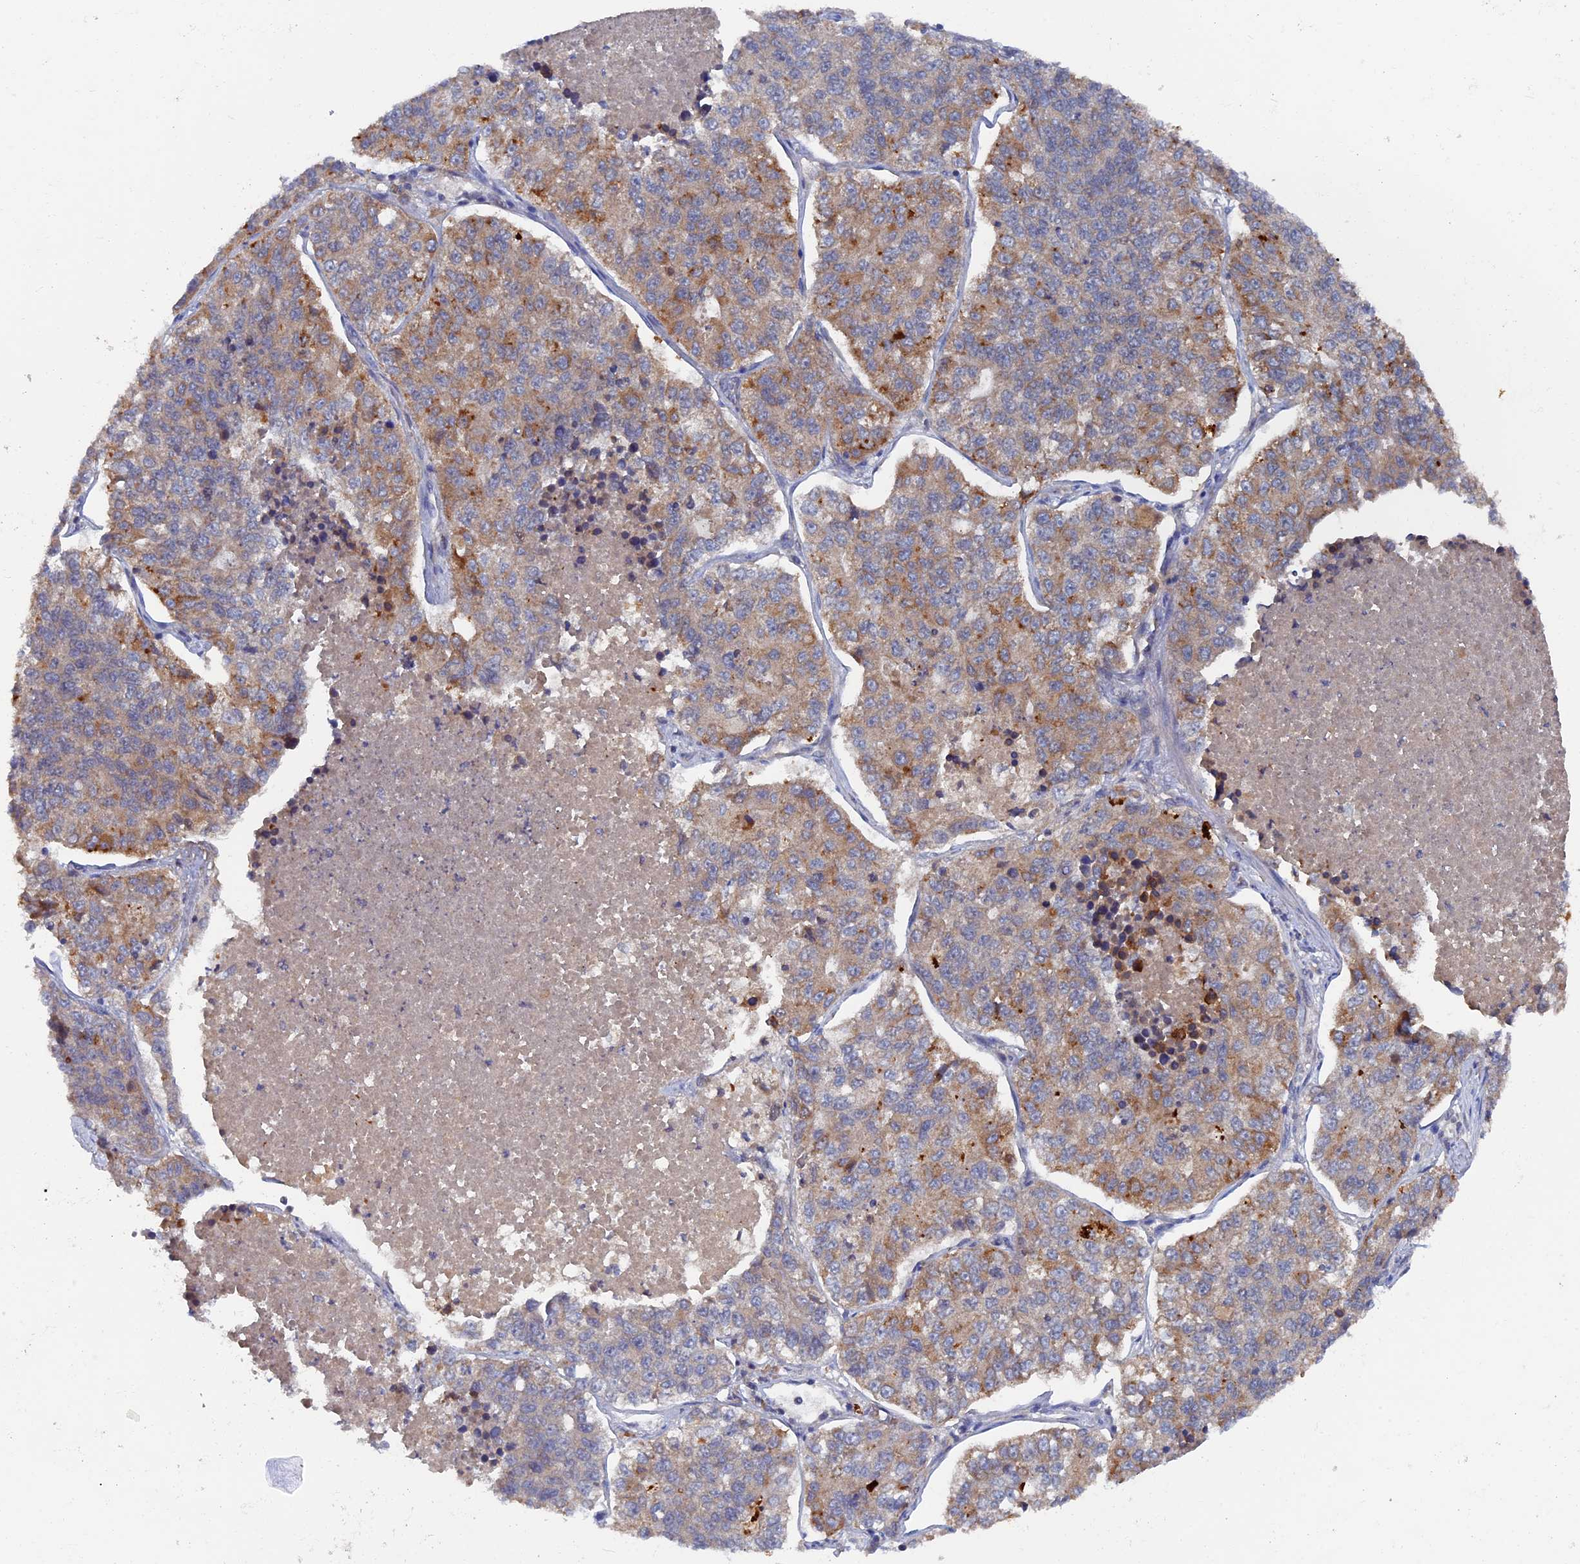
{"staining": {"intensity": "moderate", "quantity": "25%-75%", "location": "cytoplasmic/membranous"}, "tissue": "lung cancer", "cell_type": "Tumor cells", "image_type": "cancer", "snomed": [{"axis": "morphology", "description": "Adenocarcinoma, NOS"}, {"axis": "topography", "description": "Lung"}], "caption": "Protein staining of lung cancer tissue reveals moderate cytoplasmic/membranous positivity in about 25%-75% of tumor cells.", "gene": "RAB15", "patient": {"sex": "male", "age": 49}}